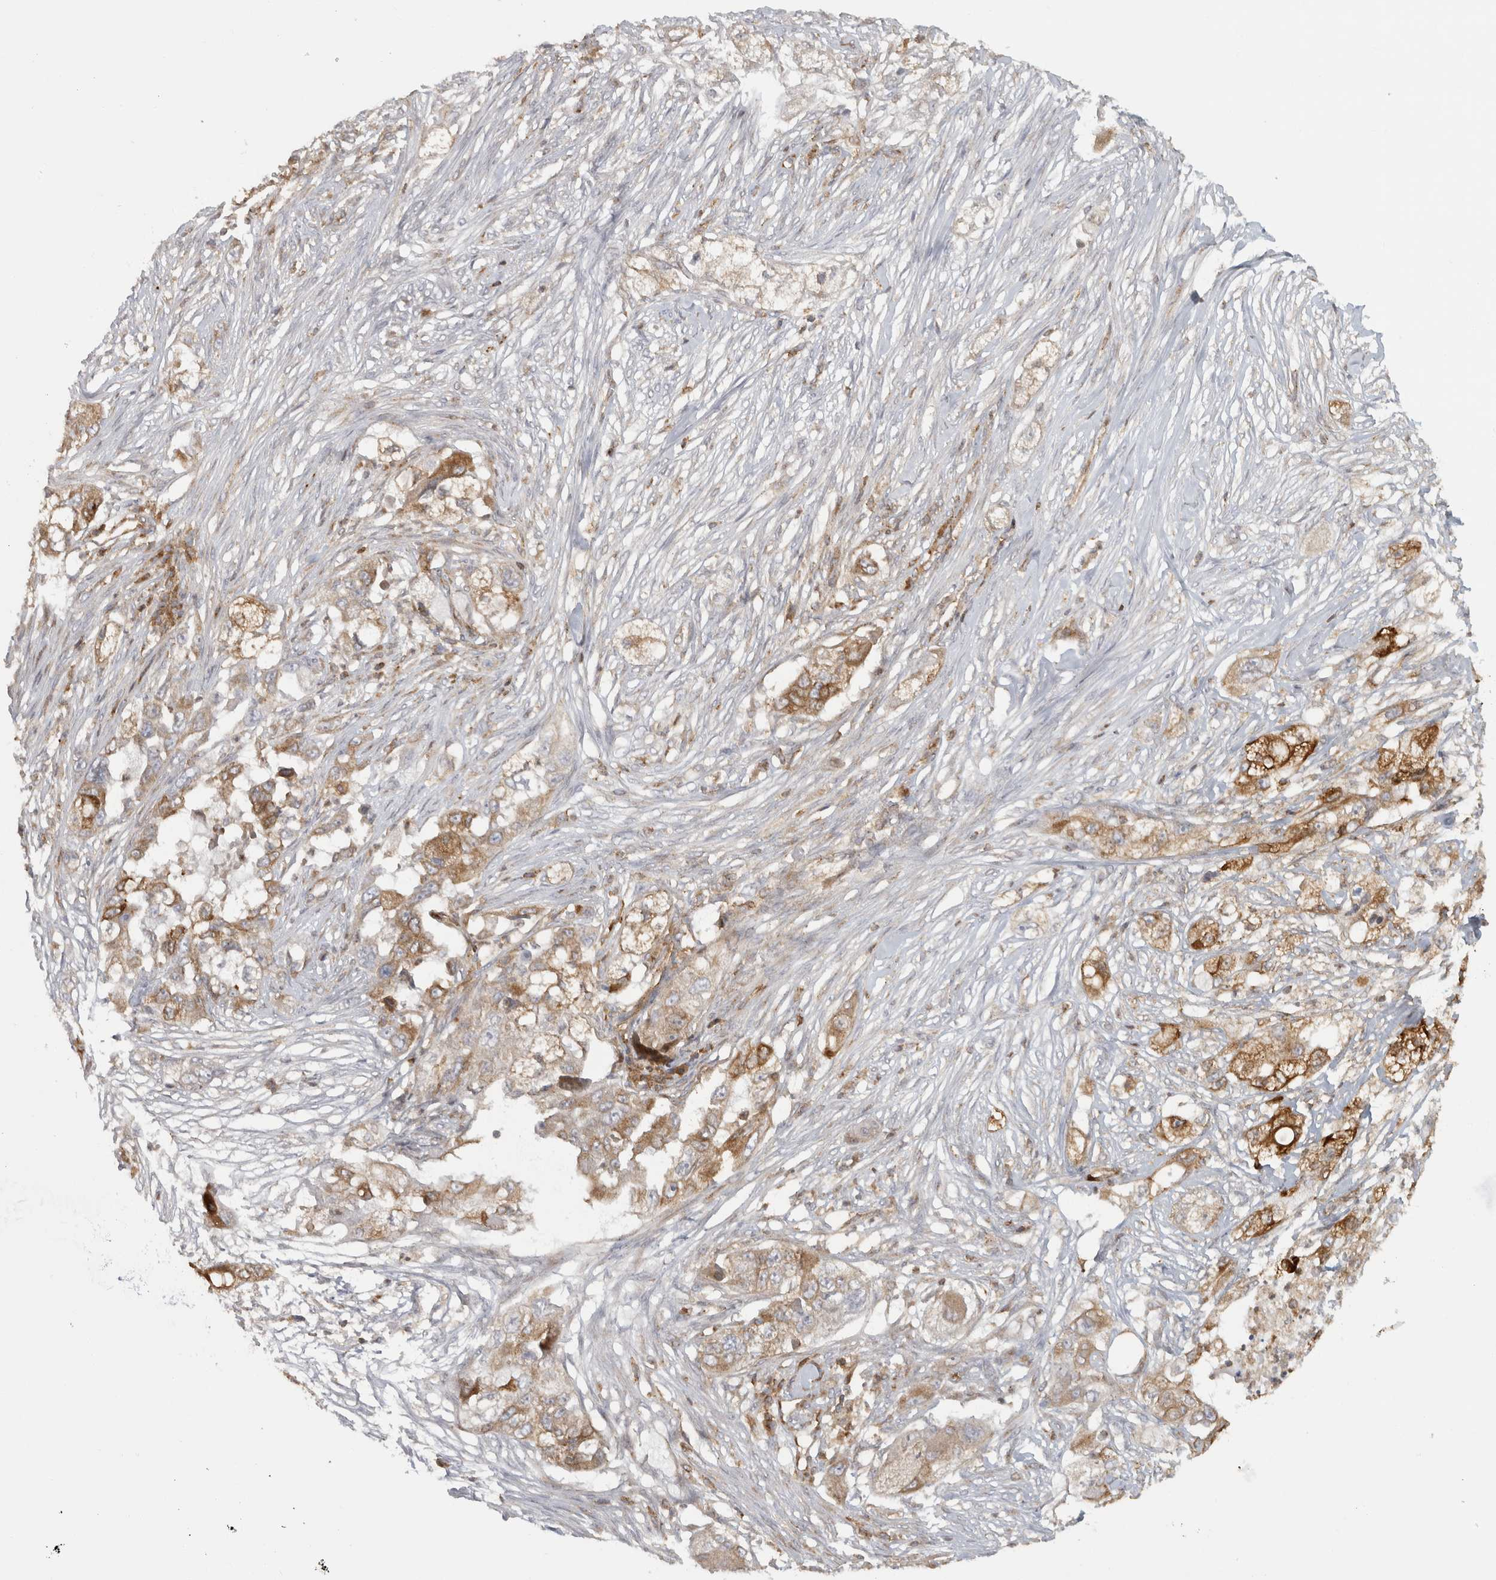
{"staining": {"intensity": "moderate", "quantity": ">75%", "location": "cytoplasmic/membranous"}, "tissue": "pancreatic cancer", "cell_type": "Tumor cells", "image_type": "cancer", "snomed": [{"axis": "morphology", "description": "Adenocarcinoma, NOS"}, {"axis": "topography", "description": "Pancreas"}], "caption": "Immunohistochemistry of human pancreatic cancer (adenocarcinoma) reveals medium levels of moderate cytoplasmic/membranous expression in about >75% of tumor cells.", "gene": "HLA-E", "patient": {"sex": "female", "age": 78}}